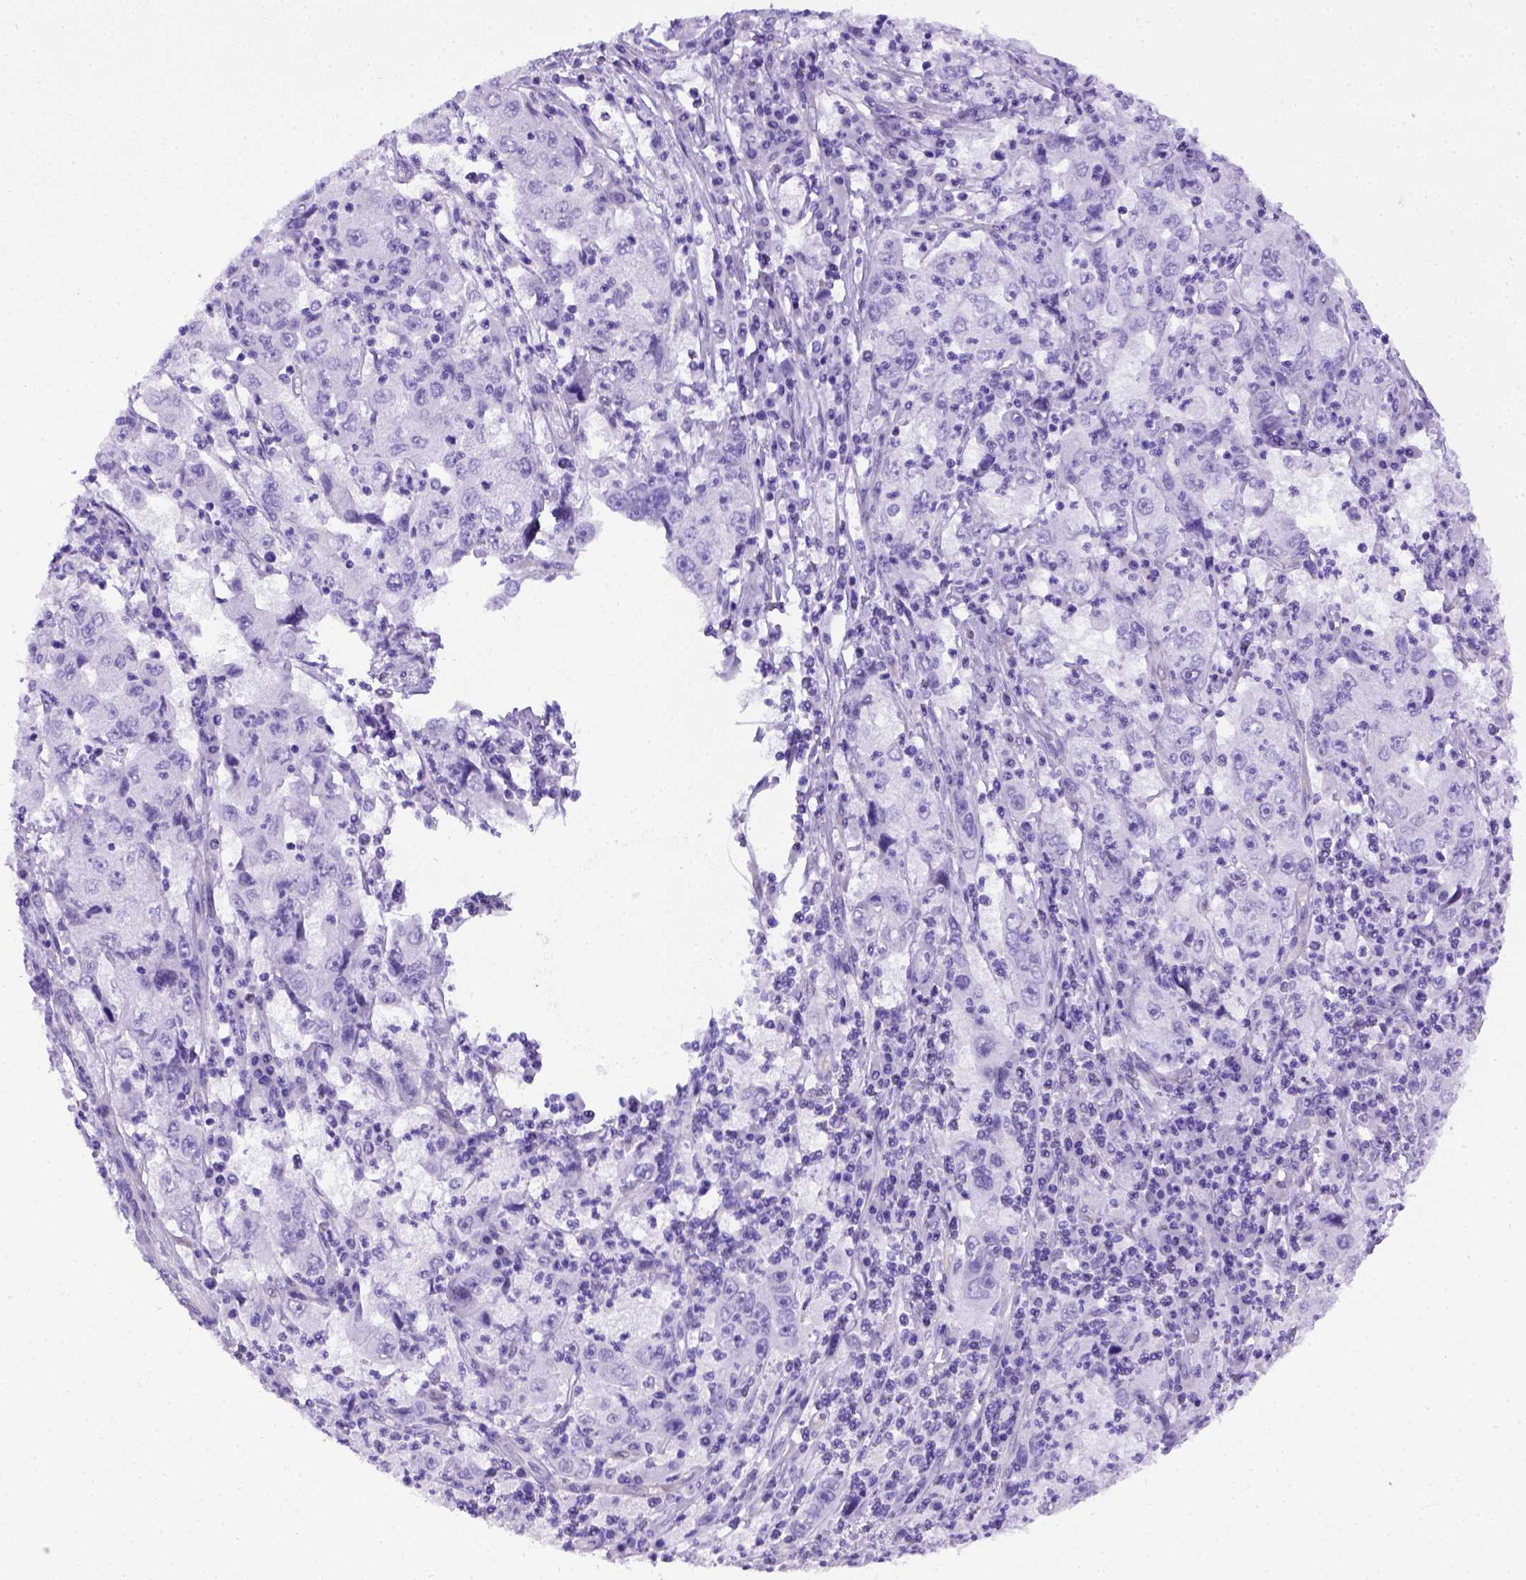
{"staining": {"intensity": "negative", "quantity": "none", "location": "none"}, "tissue": "cervical cancer", "cell_type": "Tumor cells", "image_type": "cancer", "snomed": [{"axis": "morphology", "description": "Squamous cell carcinoma, NOS"}, {"axis": "topography", "description": "Cervix"}], "caption": "High magnification brightfield microscopy of cervical cancer (squamous cell carcinoma) stained with DAB (3,3'-diaminobenzidine) (brown) and counterstained with hematoxylin (blue): tumor cells show no significant positivity.", "gene": "ADAM12", "patient": {"sex": "female", "age": 36}}